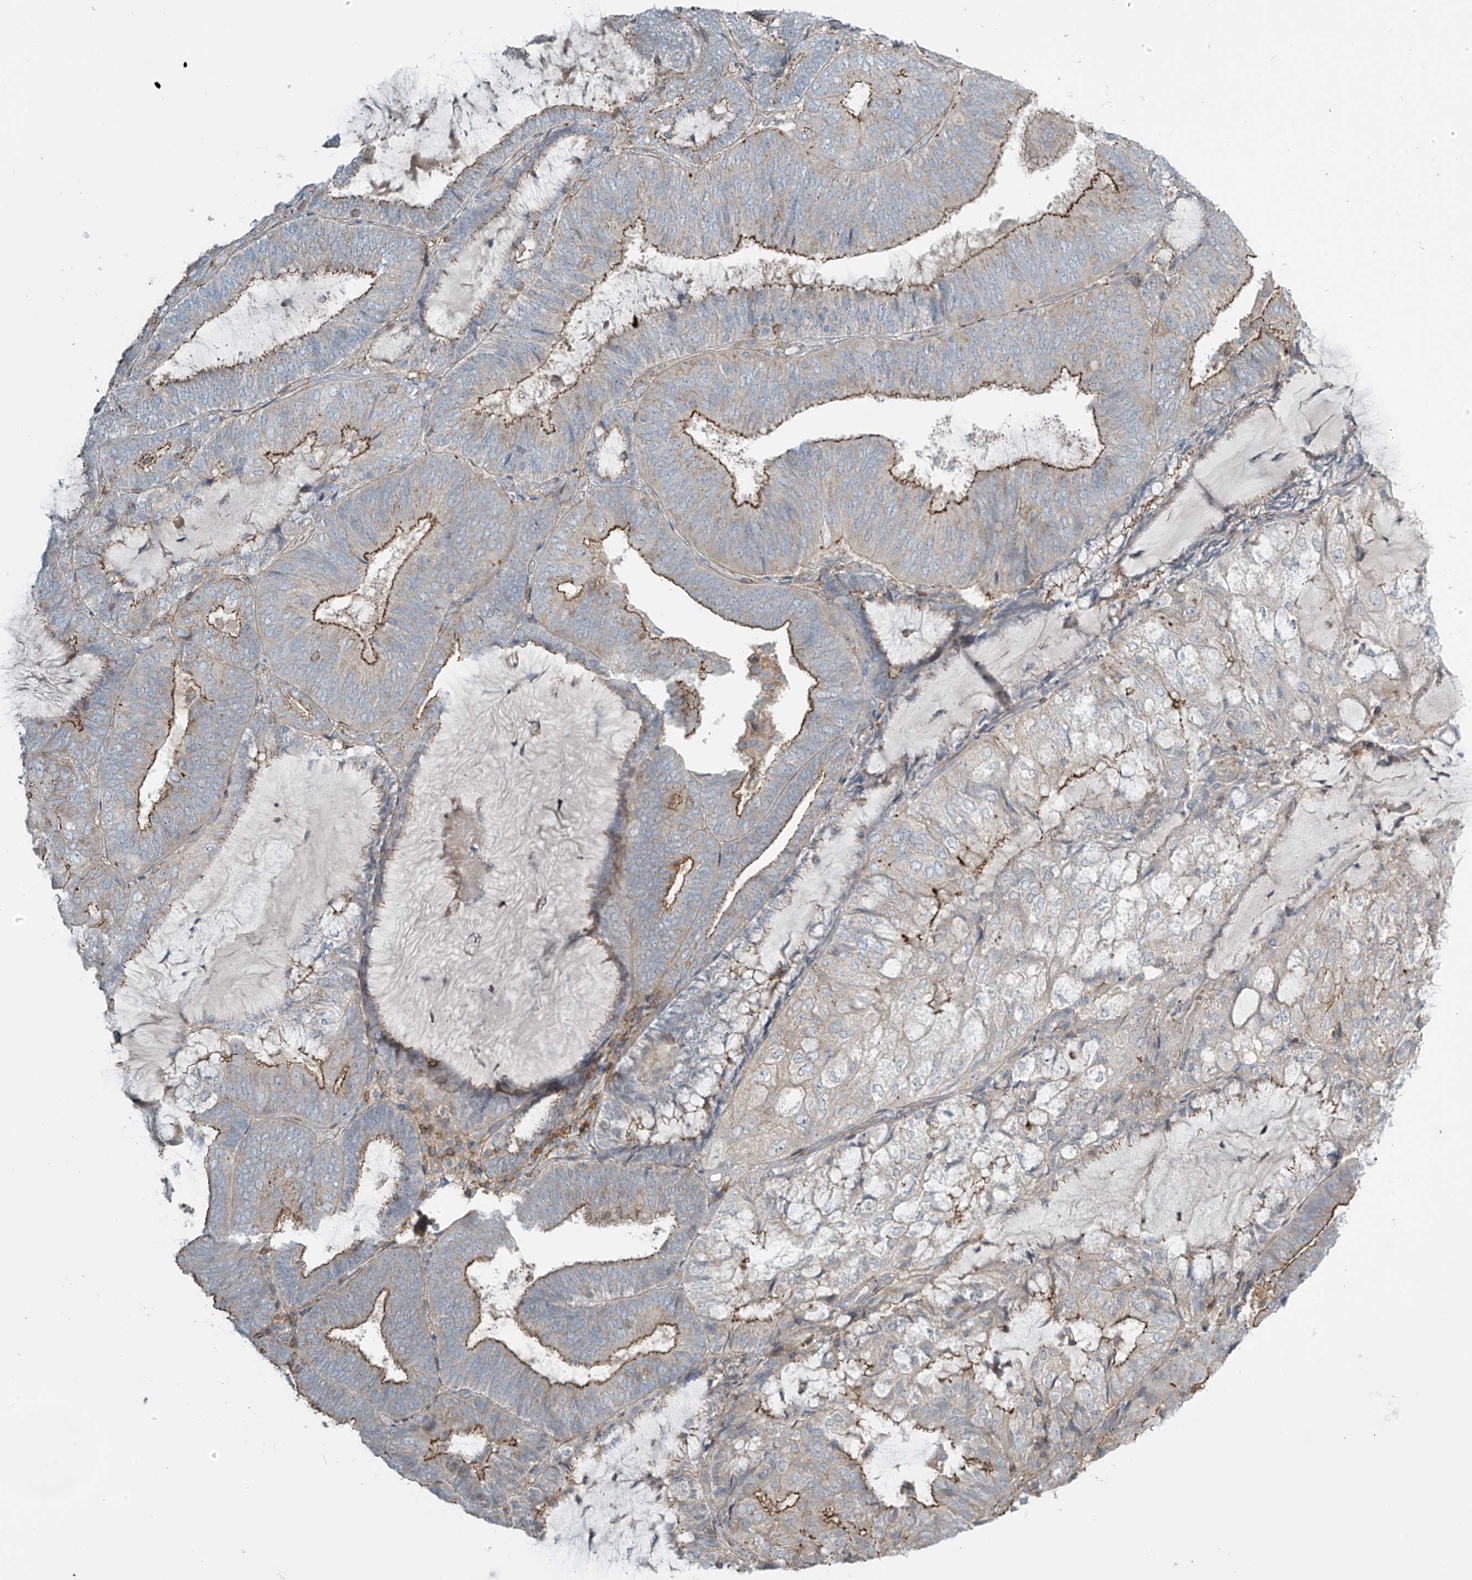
{"staining": {"intensity": "strong", "quantity": ">75%", "location": "cytoplasmic/membranous"}, "tissue": "endometrial cancer", "cell_type": "Tumor cells", "image_type": "cancer", "snomed": [{"axis": "morphology", "description": "Adenocarcinoma, NOS"}, {"axis": "topography", "description": "Endometrium"}], "caption": "Immunohistochemistry staining of adenocarcinoma (endometrial), which displays high levels of strong cytoplasmic/membranous positivity in approximately >75% of tumor cells indicating strong cytoplasmic/membranous protein staining. The staining was performed using DAB (3,3'-diaminobenzidine) (brown) for protein detection and nuclei were counterstained in hematoxylin (blue).", "gene": "SLC9A2", "patient": {"sex": "female", "age": 81}}